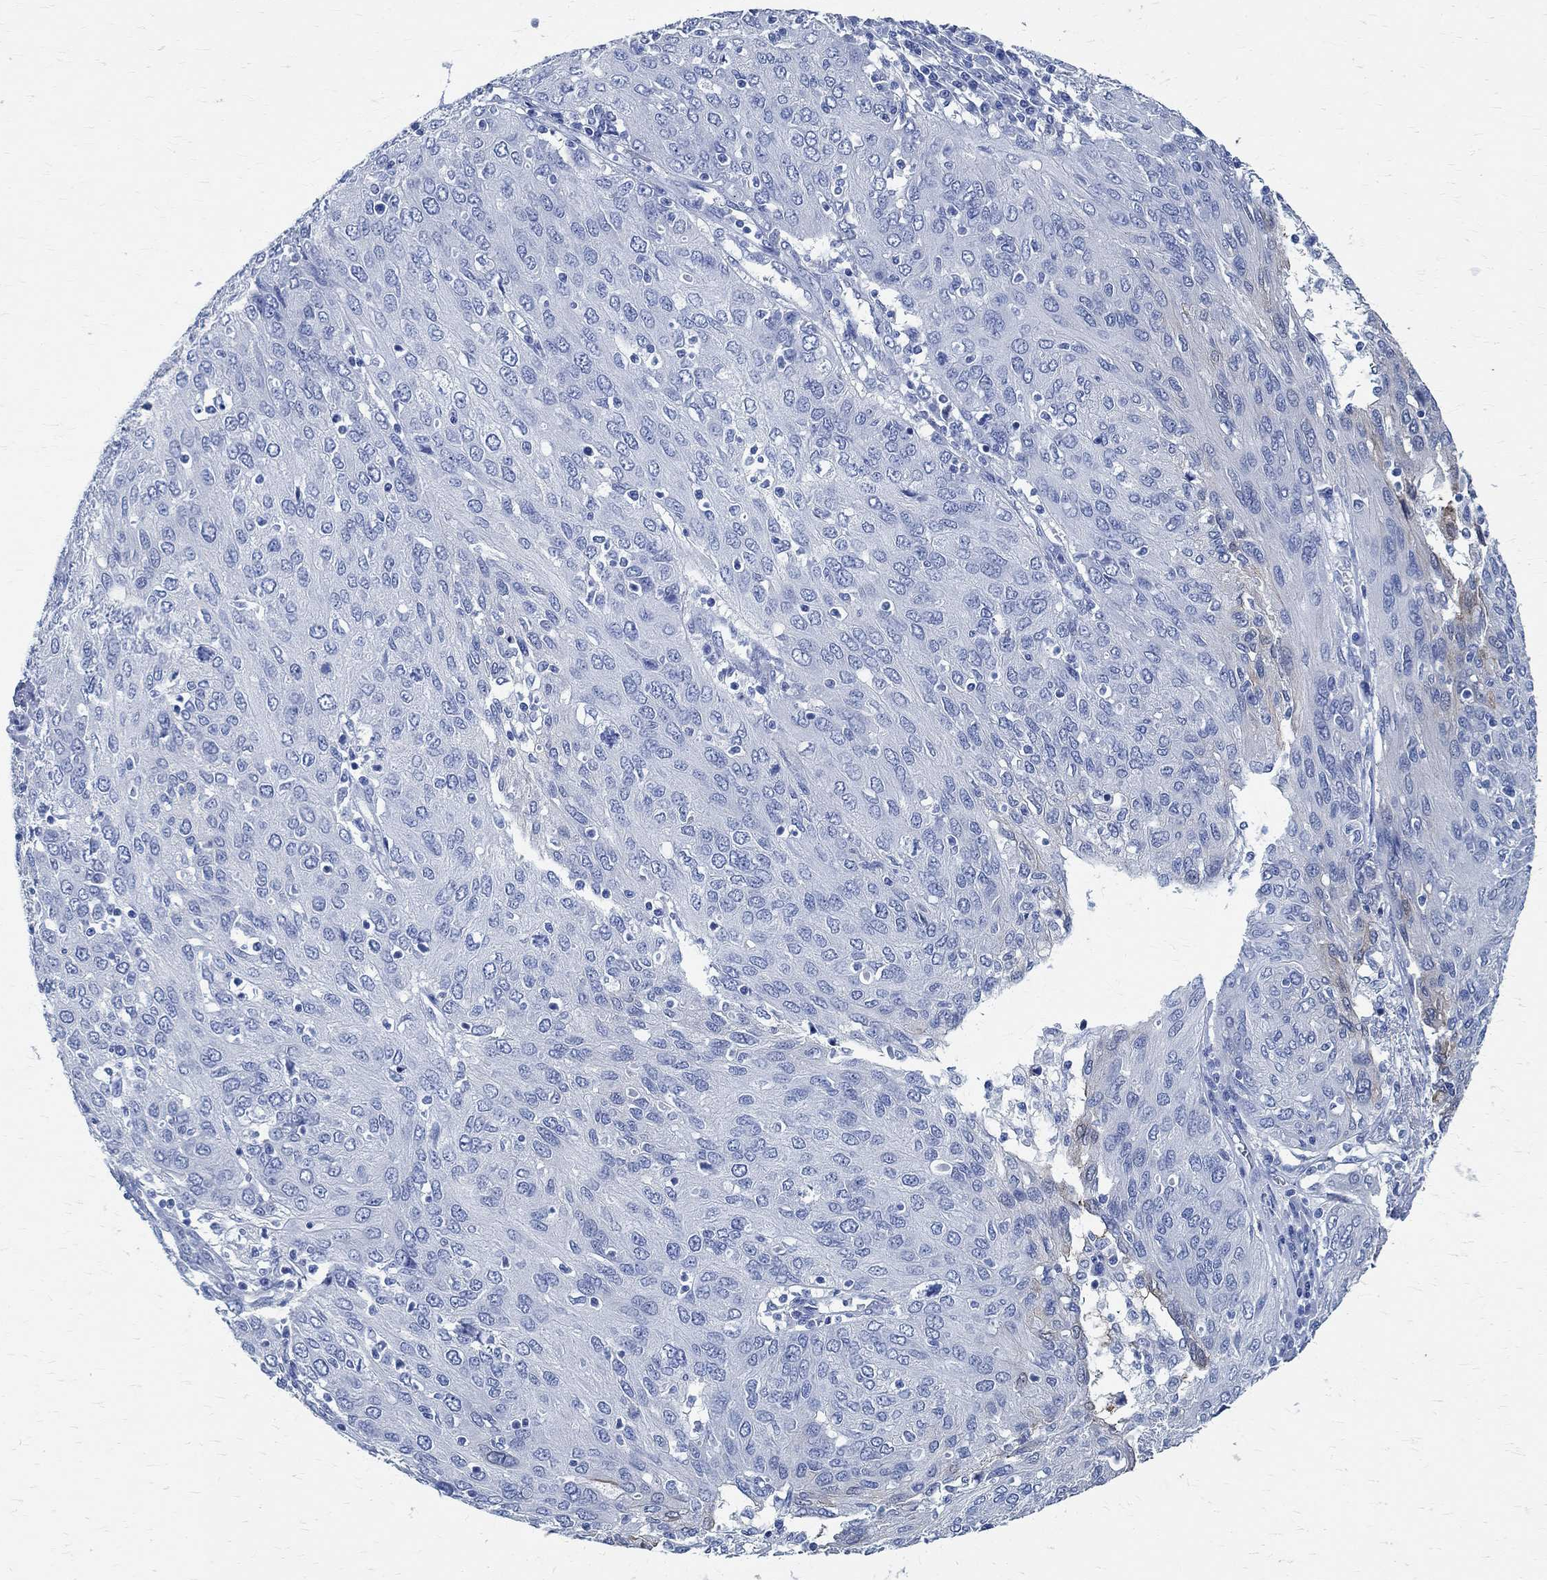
{"staining": {"intensity": "negative", "quantity": "none", "location": "none"}, "tissue": "ovarian cancer", "cell_type": "Tumor cells", "image_type": "cancer", "snomed": [{"axis": "morphology", "description": "Carcinoma, endometroid"}, {"axis": "topography", "description": "Ovary"}], "caption": "The photomicrograph demonstrates no staining of tumor cells in ovarian cancer (endometroid carcinoma).", "gene": "TMEM221", "patient": {"sex": "female", "age": 50}}